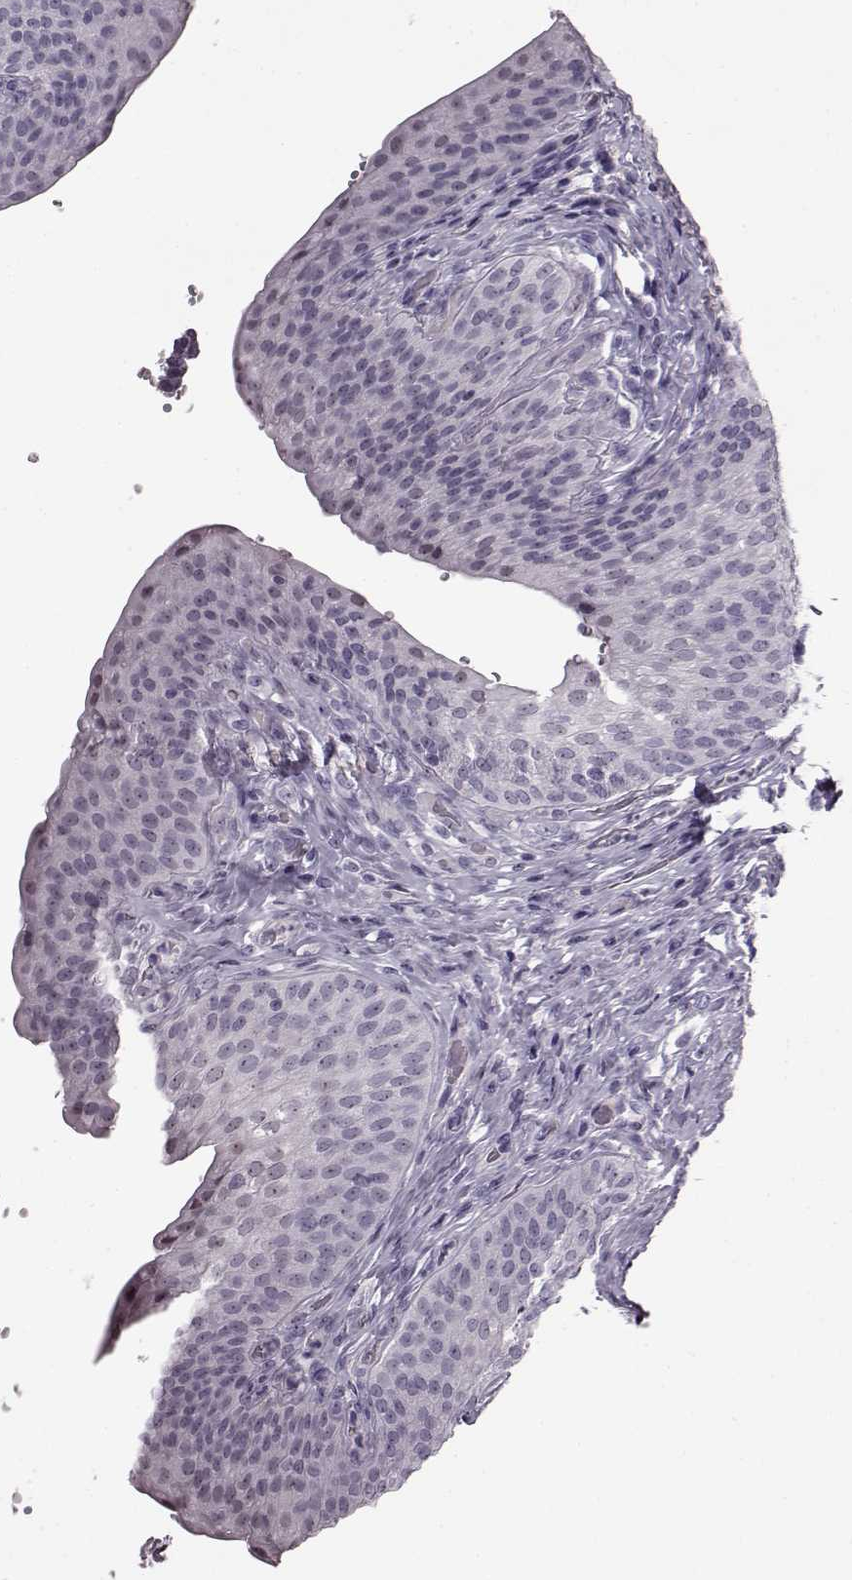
{"staining": {"intensity": "negative", "quantity": "none", "location": "none"}, "tissue": "urinary bladder", "cell_type": "Urothelial cells", "image_type": "normal", "snomed": [{"axis": "morphology", "description": "Normal tissue, NOS"}, {"axis": "topography", "description": "Urinary bladder"}], "caption": "Urinary bladder was stained to show a protein in brown. There is no significant expression in urothelial cells. (Stains: DAB IHC with hematoxylin counter stain, Microscopy: brightfield microscopy at high magnification).", "gene": "PRPH2", "patient": {"sex": "male", "age": 66}}